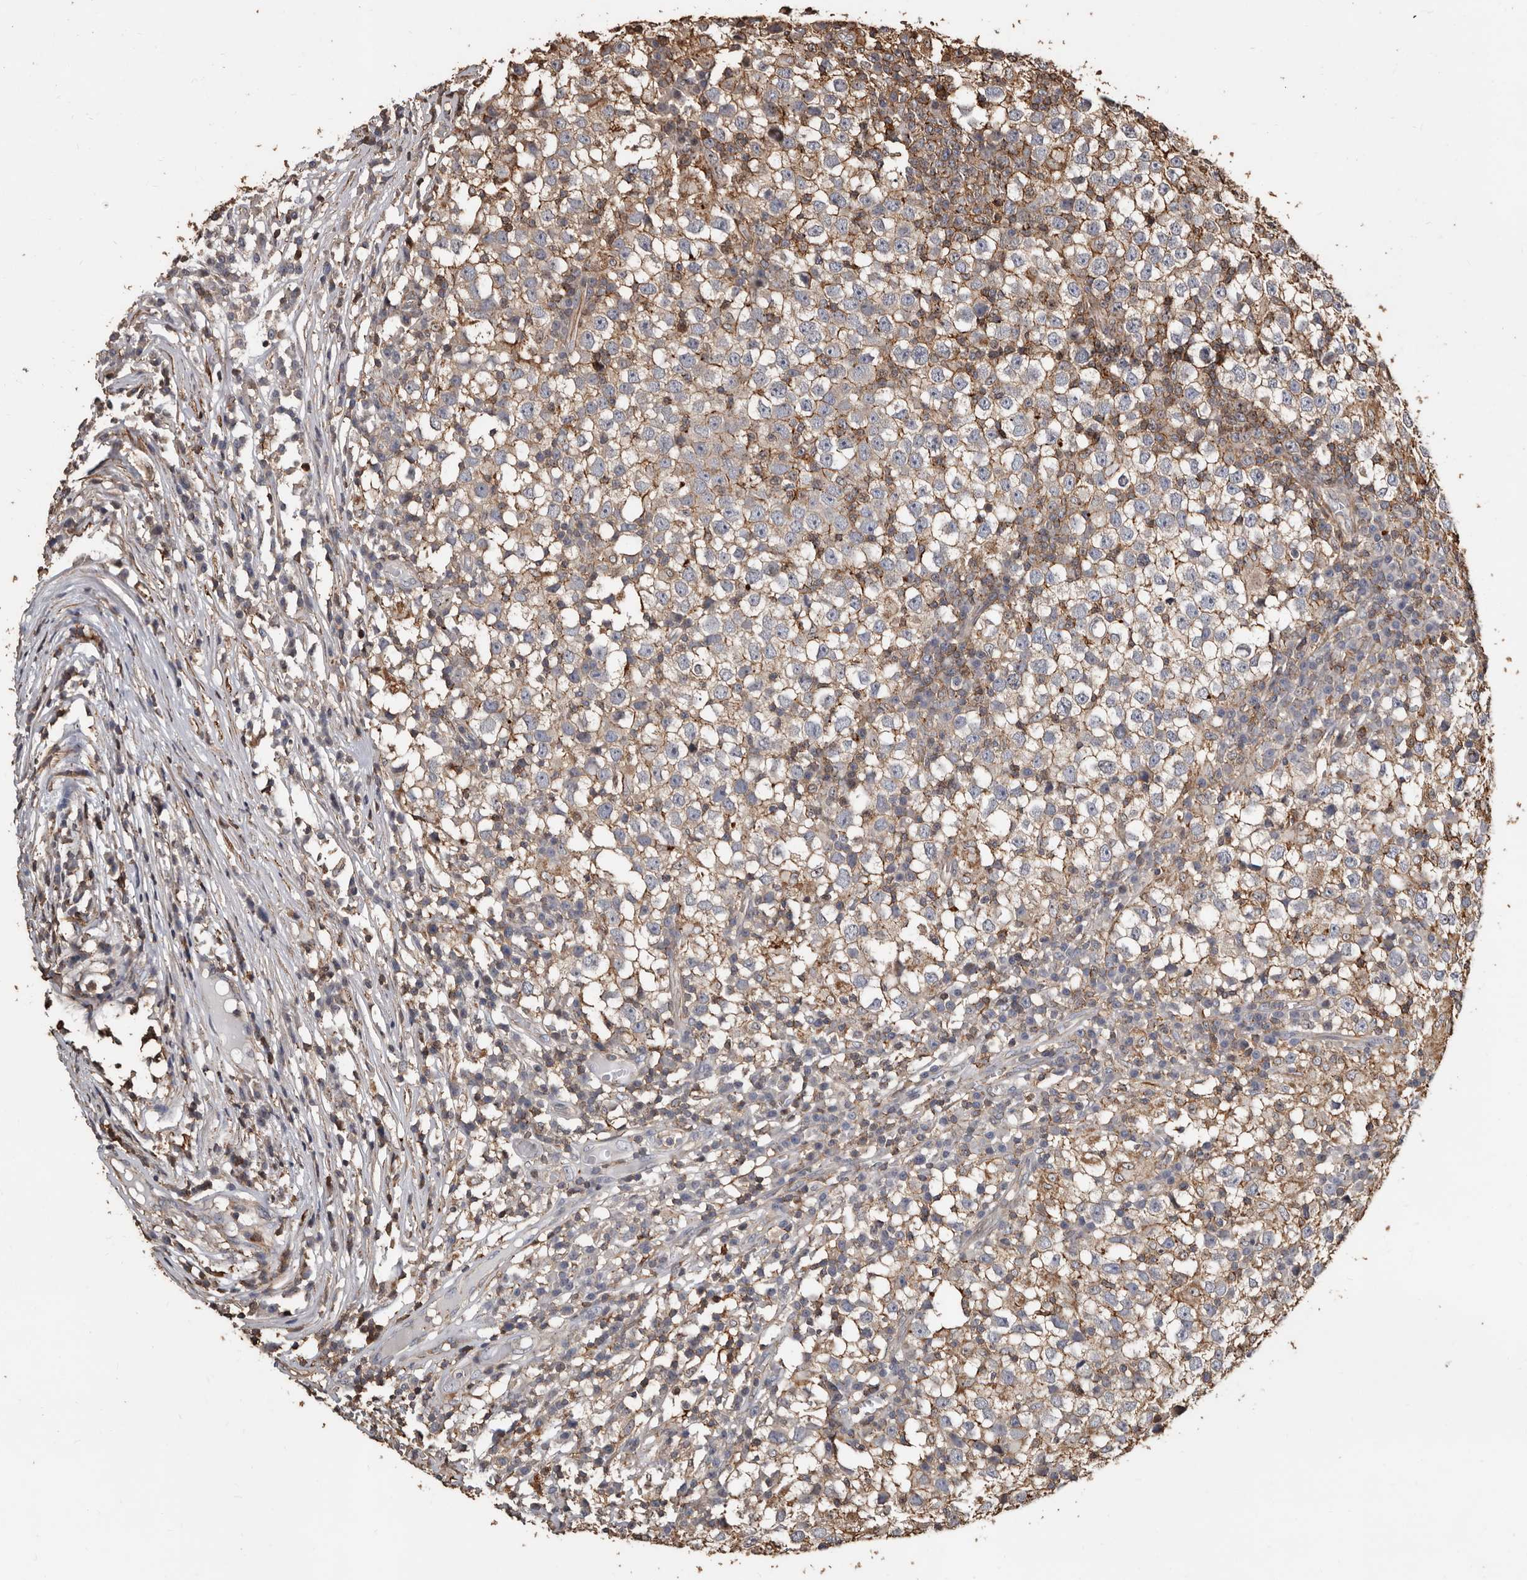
{"staining": {"intensity": "weak", "quantity": ">75%", "location": "cytoplasmic/membranous"}, "tissue": "testis cancer", "cell_type": "Tumor cells", "image_type": "cancer", "snomed": [{"axis": "morphology", "description": "Seminoma, NOS"}, {"axis": "topography", "description": "Testis"}], "caption": "DAB (3,3'-diaminobenzidine) immunohistochemical staining of human testis cancer exhibits weak cytoplasmic/membranous protein positivity in approximately >75% of tumor cells.", "gene": "GSK3A", "patient": {"sex": "male", "age": 65}}